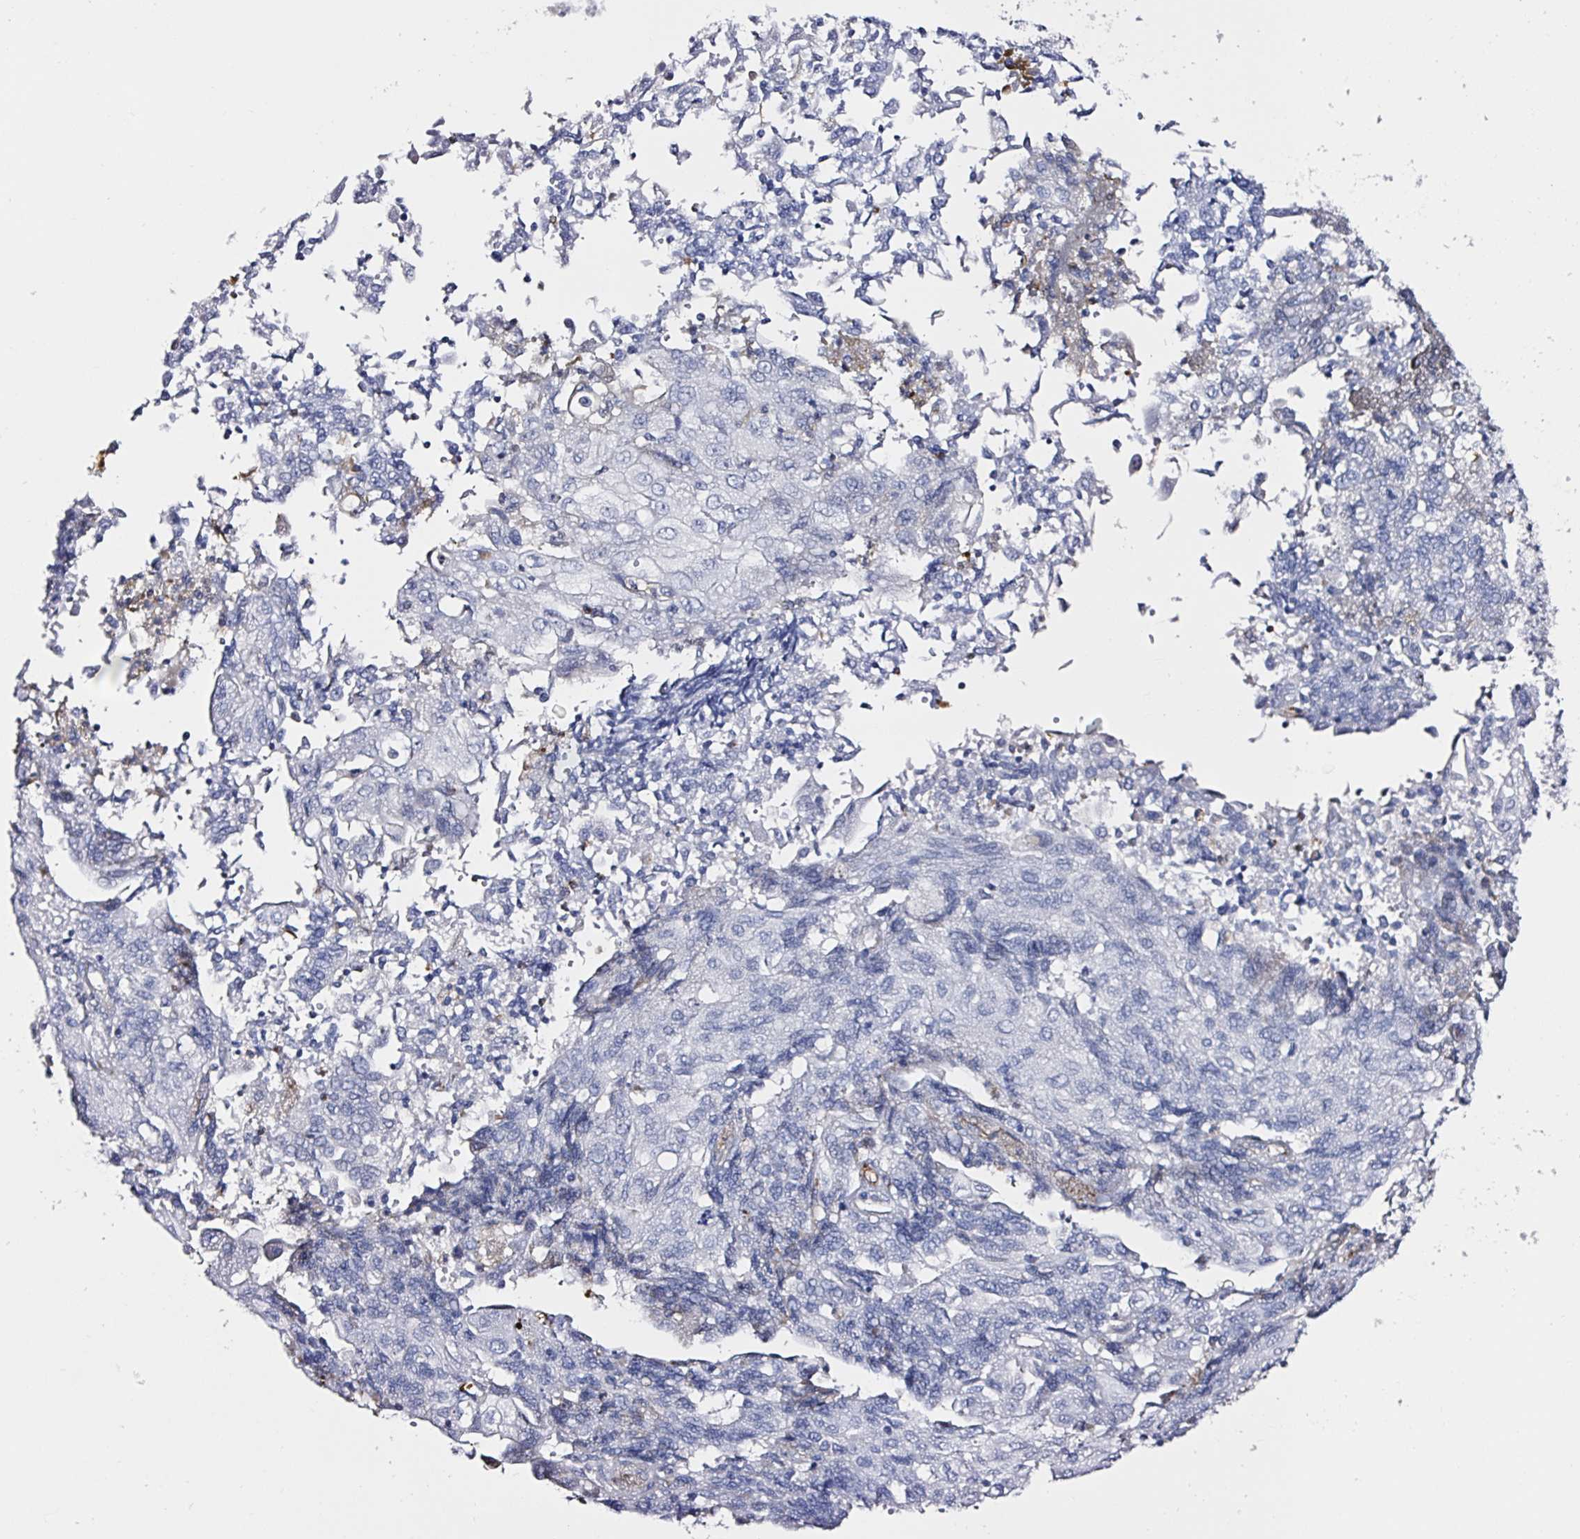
{"staining": {"intensity": "negative", "quantity": "none", "location": "none"}, "tissue": "endometrial cancer", "cell_type": "Tumor cells", "image_type": "cancer", "snomed": [{"axis": "morphology", "description": "Adenocarcinoma, NOS"}, {"axis": "topography", "description": "Endometrium"}], "caption": "Immunohistochemical staining of endometrial cancer exhibits no significant positivity in tumor cells.", "gene": "ACSBG2", "patient": {"sex": "female", "age": 54}}